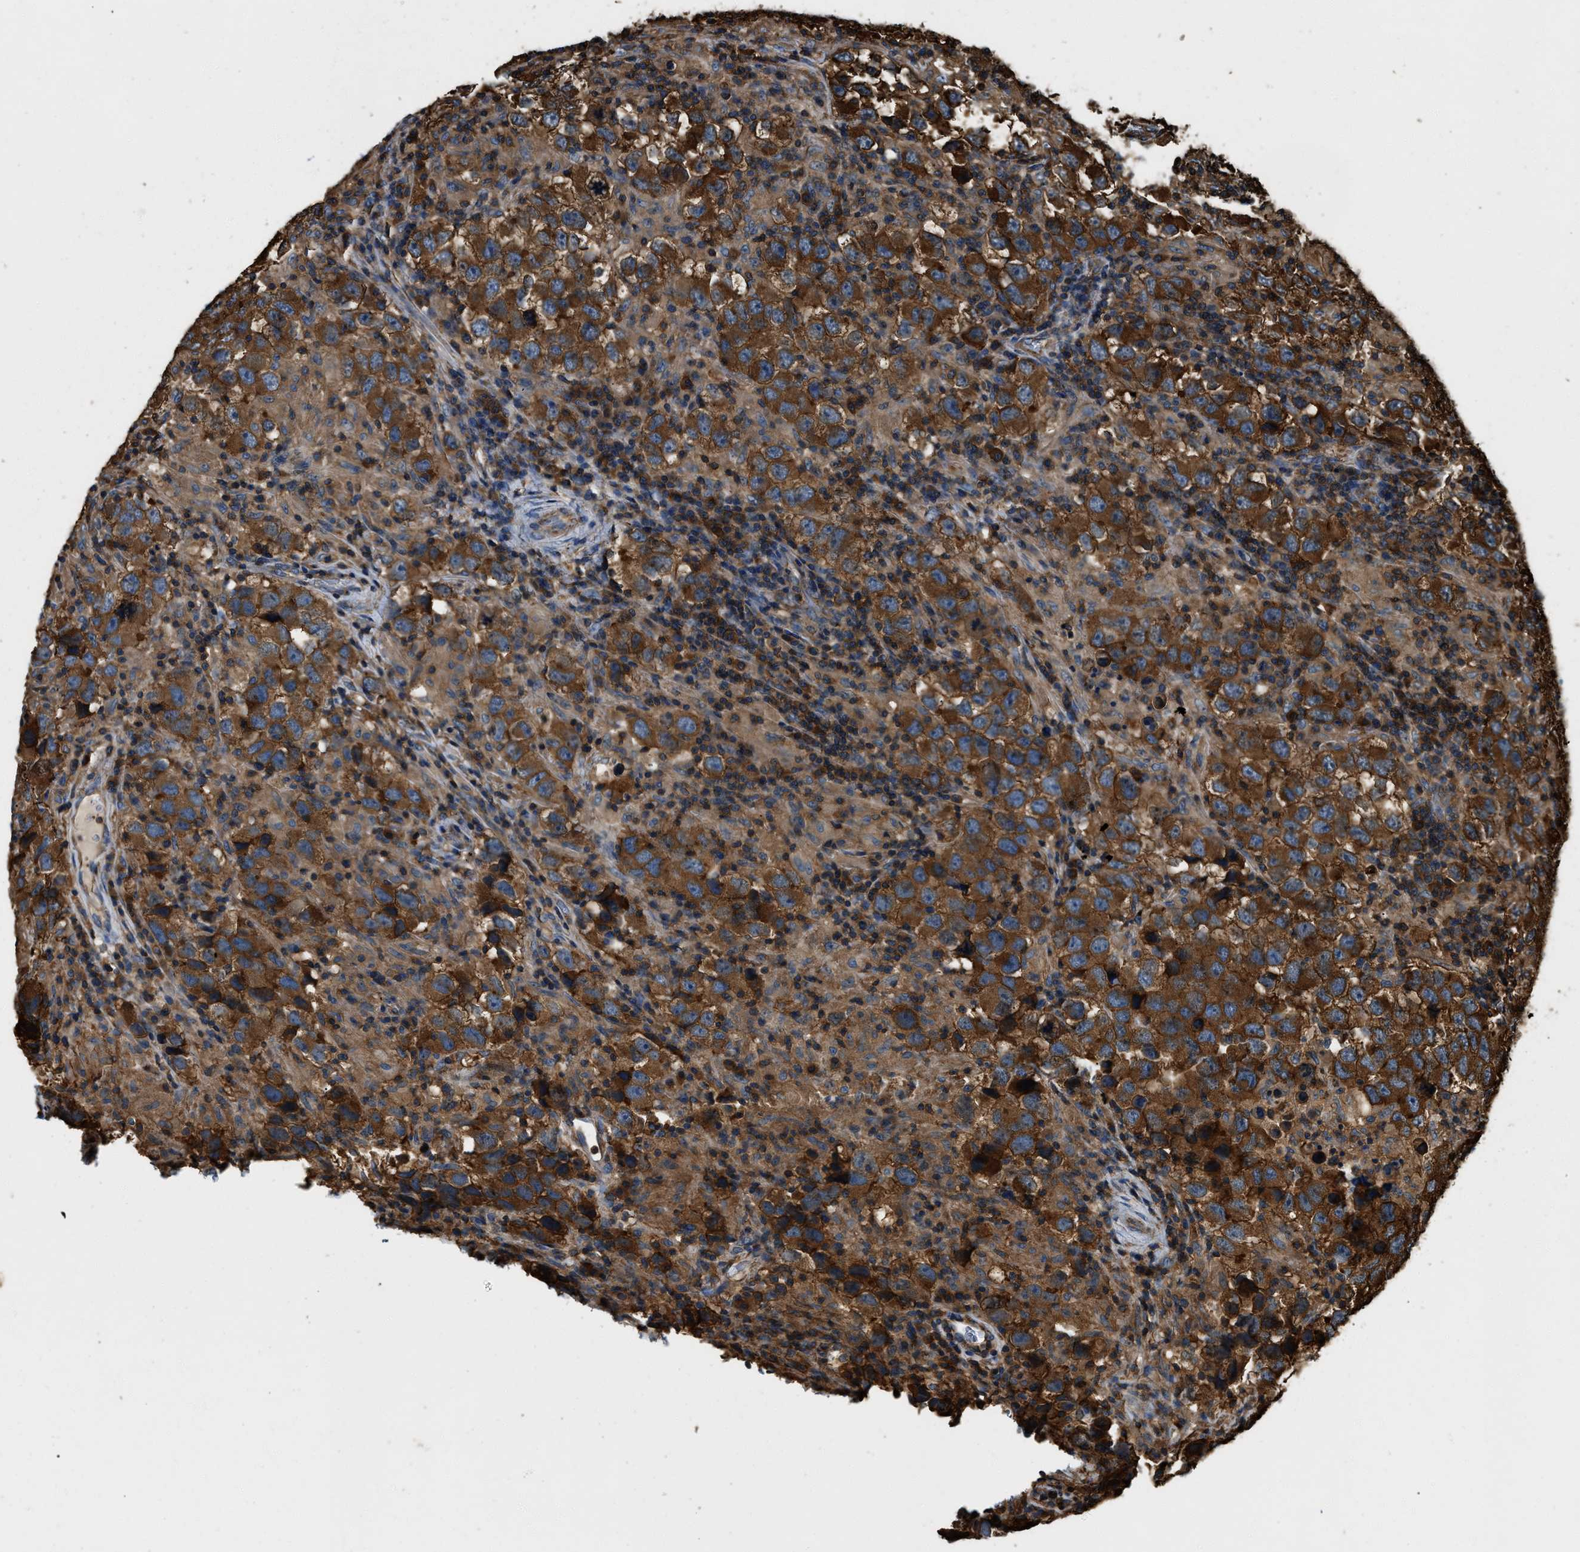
{"staining": {"intensity": "strong", "quantity": ">75%", "location": "cytoplasmic/membranous"}, "tissue": "testis cancer", "cell_type": "Tumor cells", "image_type": "cancer", "snomed": [{"axis": "morphology", "description": "Carcinoma, Embryonal, NOS"}, {"axis": "topography", "description": "Testis"}], "caption": "Protein expression analysis of embryonal carcinoma (testis) demonstrates strong cytoplasmic/membranous staining in approximately >75% of tumor cells.", "gene": "YARS1", "patient": {"sex": "male", "age": 21}}